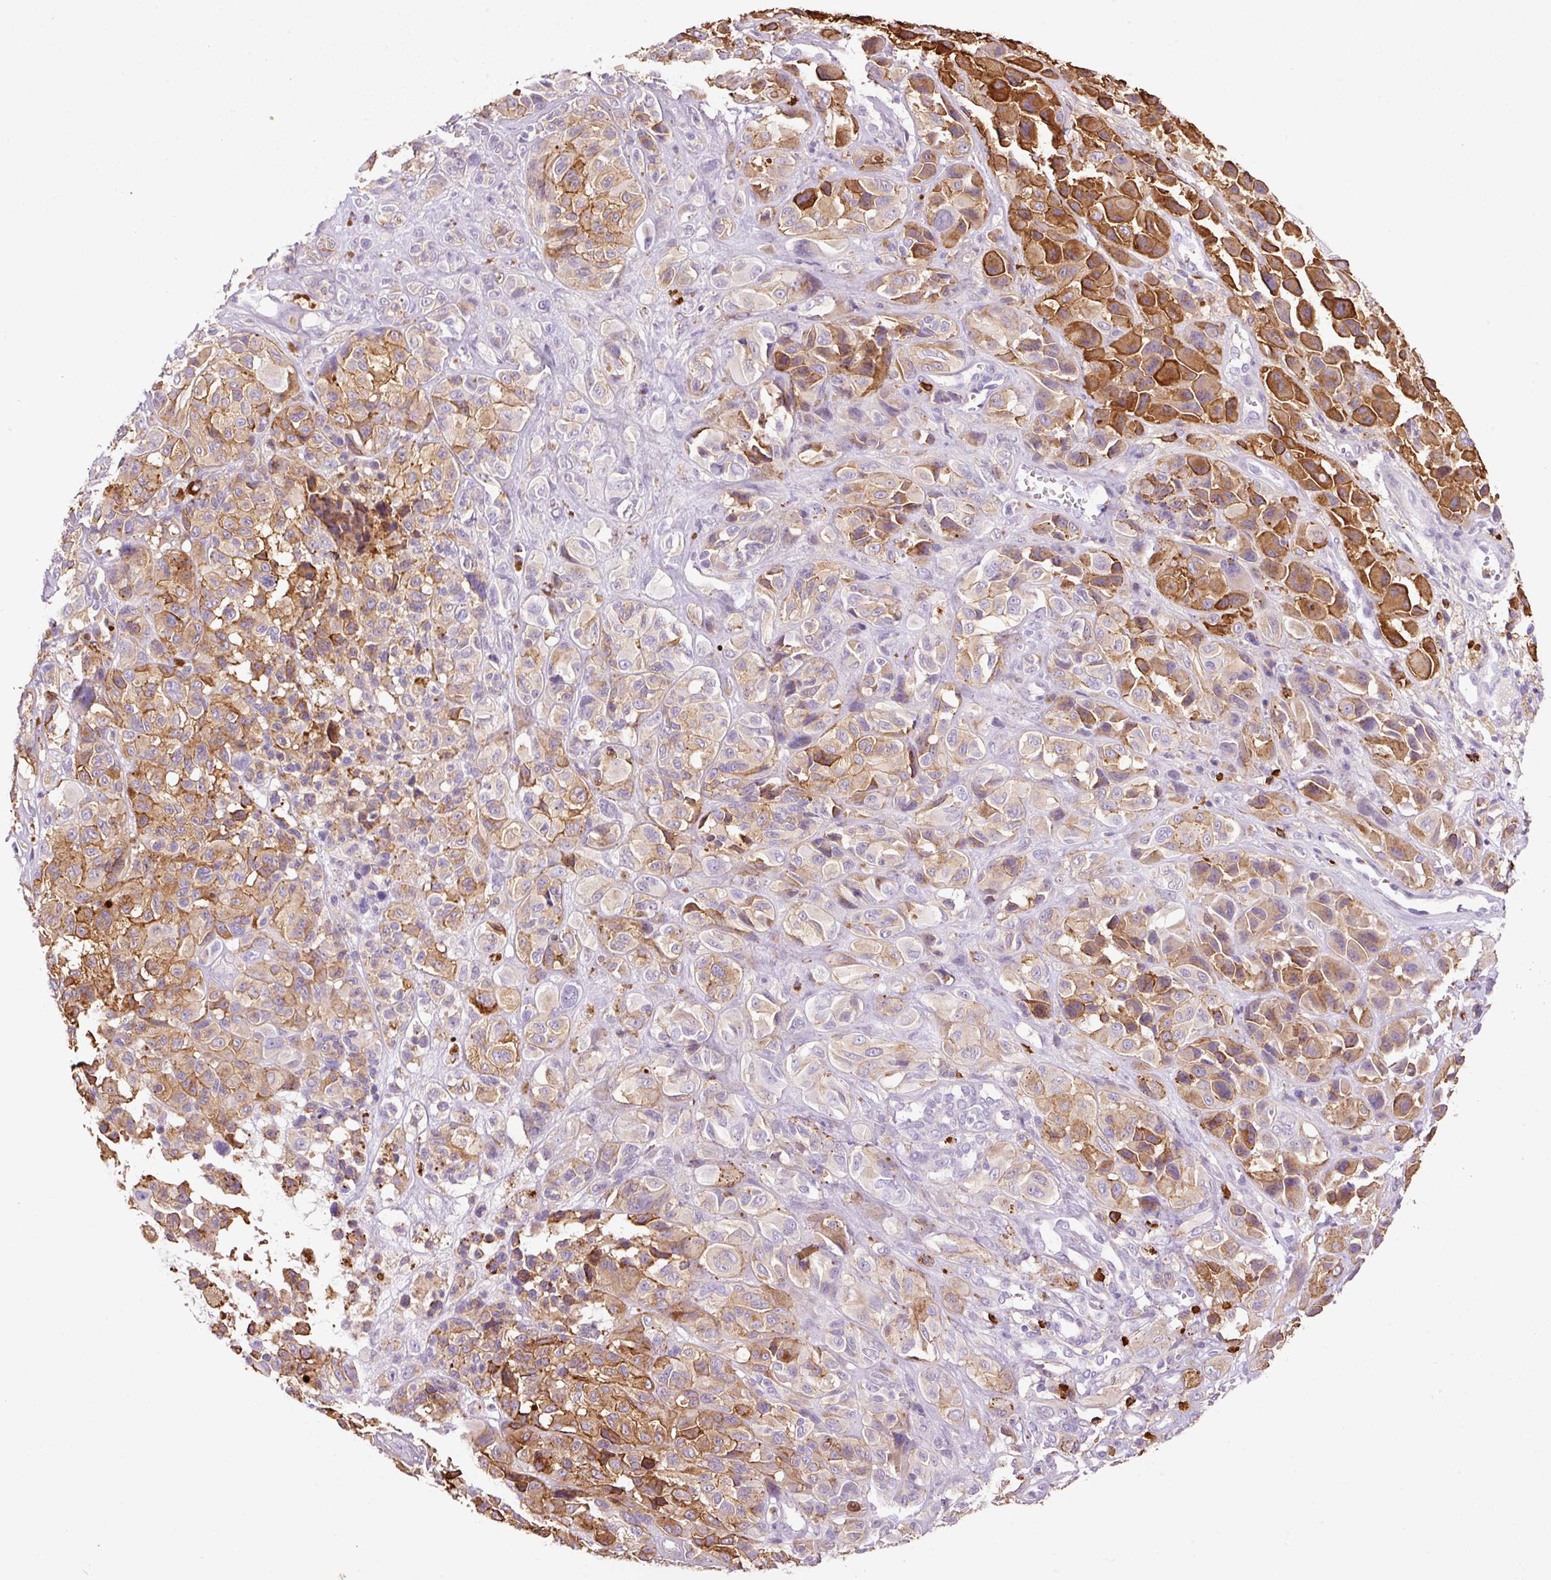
{"staining": {"intensity": "moderate", "quantity": "25%-75%", "location": "cytoplasmic/membranous"}, "tissue": "melanoma", "cell_type": "Tumor cells", "image_type": "cancer", "snomed": [{"axis": "morphology", "description": "Malignant melanoma, NOS"}, {"axis": "topography", "description": "Skin of trunk"}], "caption": "High-power microscopy captured an immunohistochemistry (IHC) photomicrograph of melanoma, revealing moderate cytoplasmic/membranous staining in approximately 25%-75% of tumor cells. (Stains: DAB (3,3'-diaminobenzidine) in brown, nuclei in blue, Microscopy: brightfield microscopy at high magnification).", "gene": "TMC8", "patient": {"sex": "male", "age": 71}}